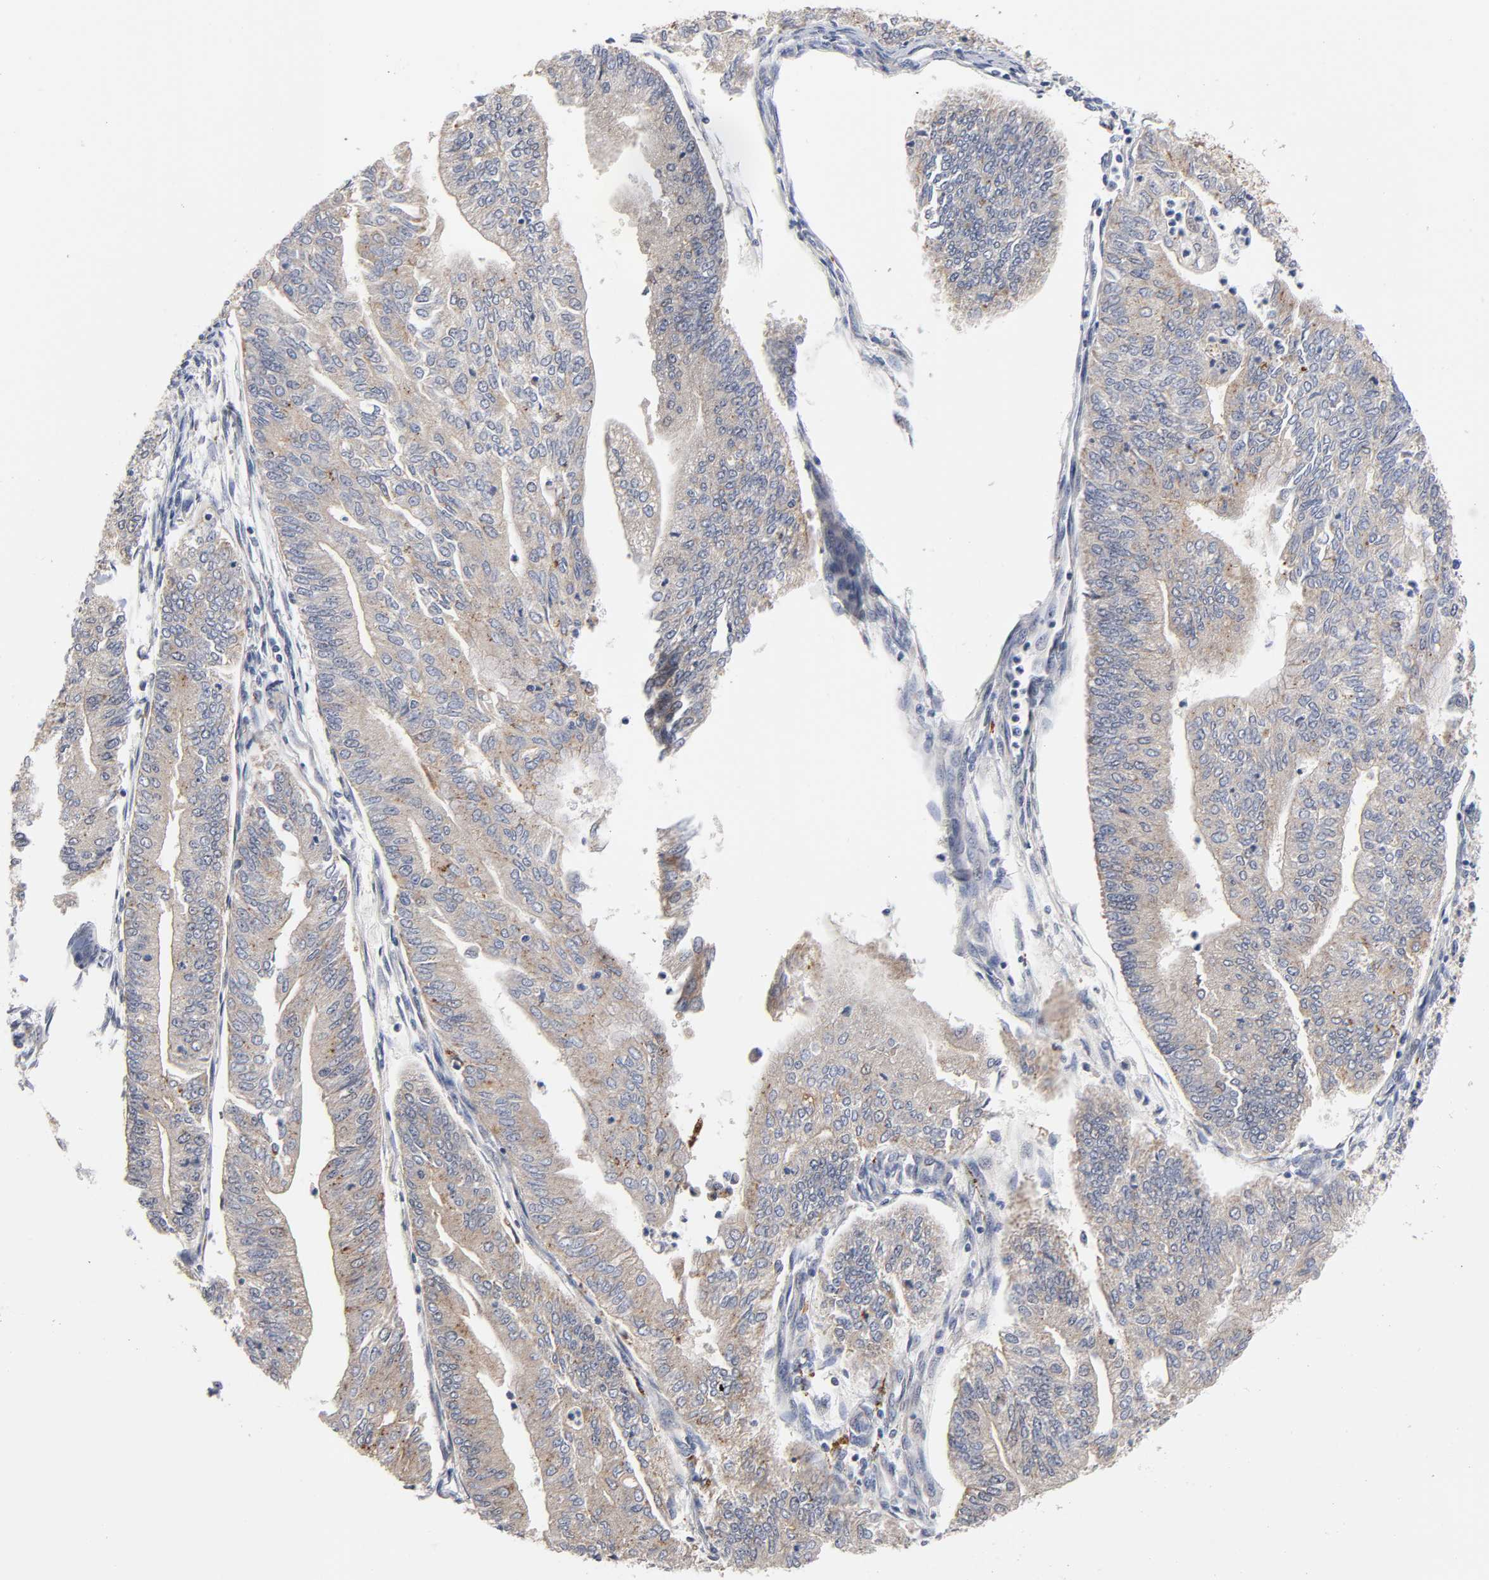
{"staining": {"intensity": "weak", "quantity": ">75%", "location": "cytoplasmic/membranous"}, "tissue": "endometrial cancer", "cell_type": "Tumor cells", "image_type": "cancer", "snomed": [{"axis": "morphology", "description": "Adenocarcinoma, NOS"}, {"axis": "topography", "description": "Endometrium"}], "caption": "Protein expression analysis of endometrial cancer exhibits weak cytoplasmic/membranous staining in approximately >75% of tumor cells.", "gene": "C17orf75", "patient": {"sex": "female", "age": 59}}